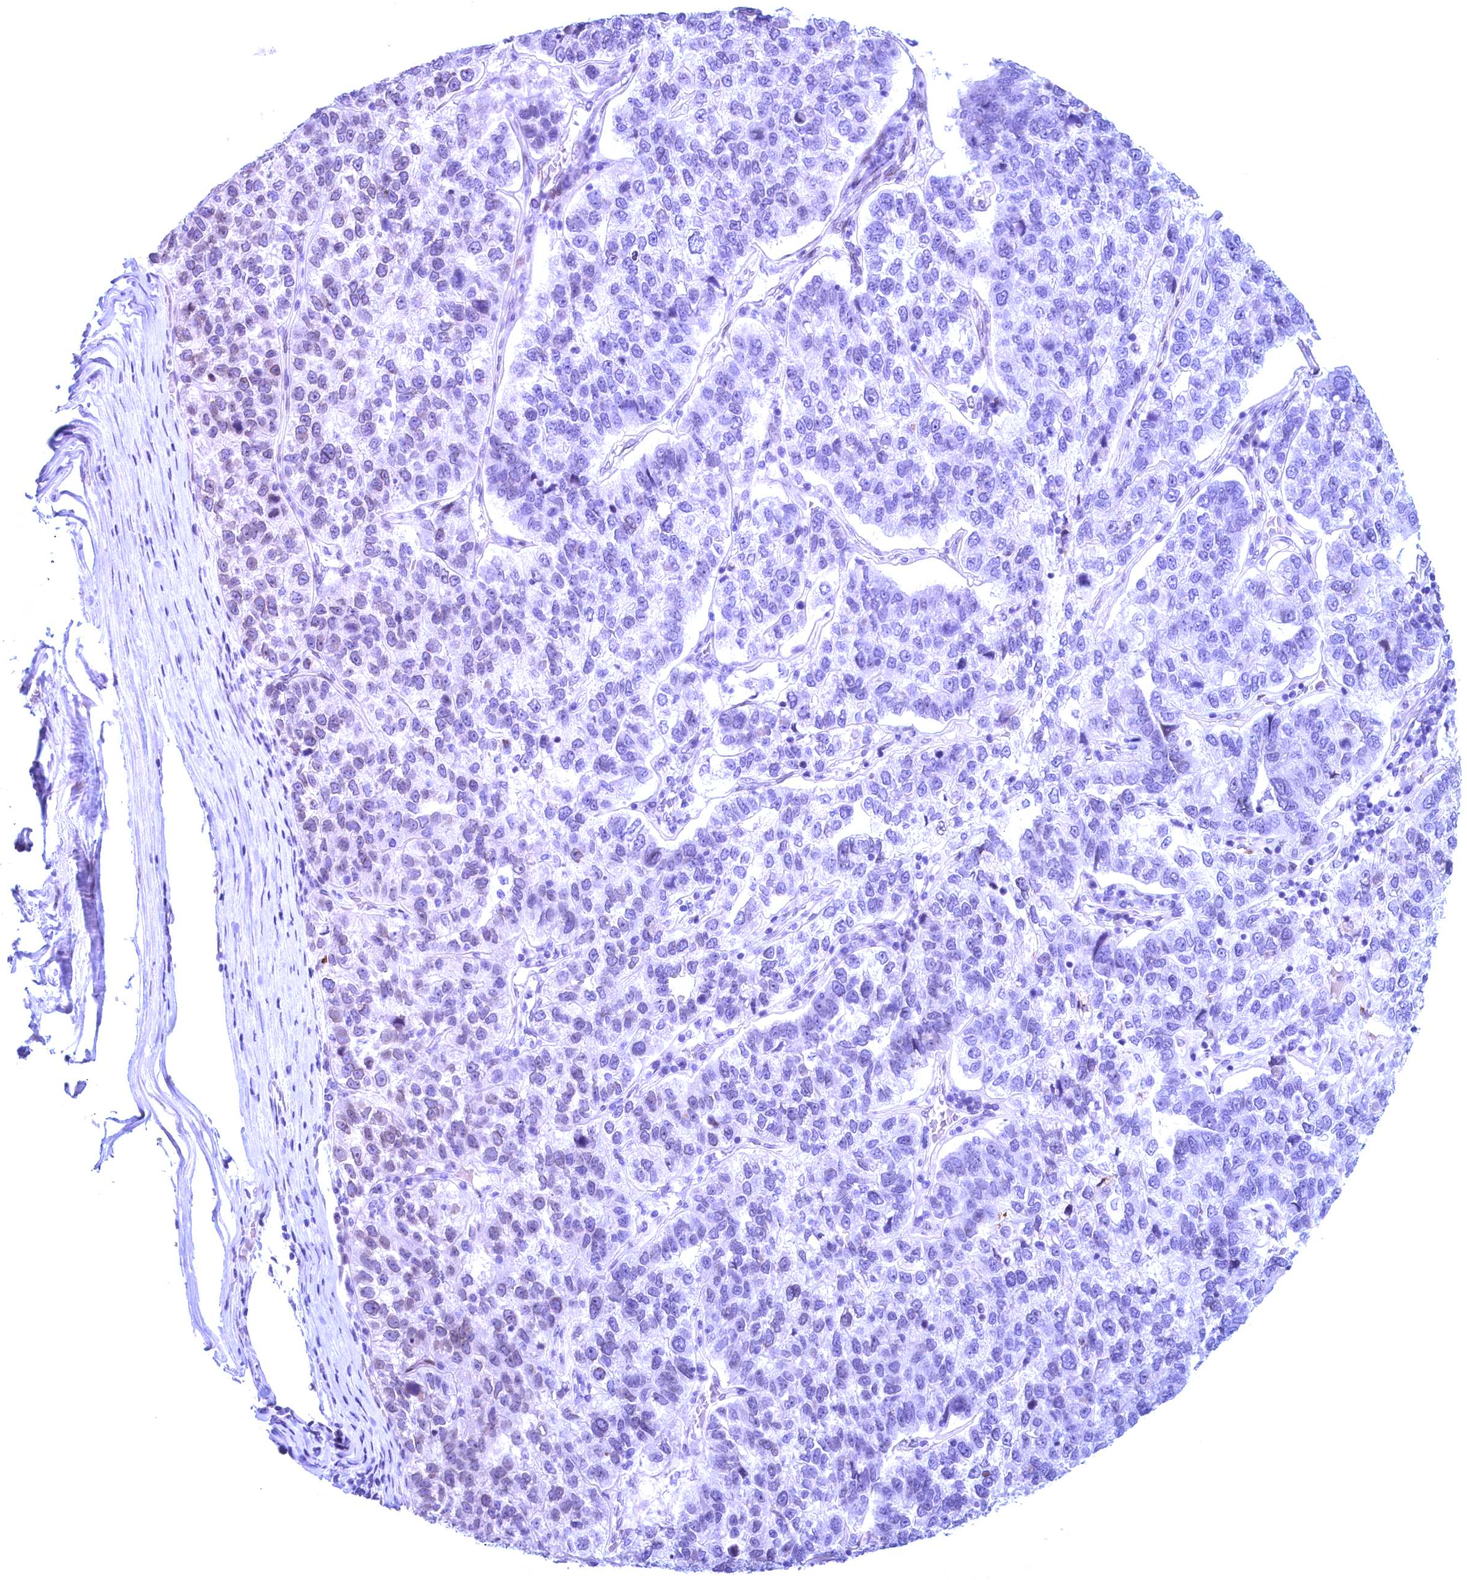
{"staining": {"intensity": "negative", "quantity": "none", "location": "none"}, "tissue": "pancreatic cancer", "cell_type": "Tumor cells", "image_type": "cancer", "snomed": [{"axis": "morphology", "description": "Adenocarcinoma, NOS"}, {"axis": "topography", "description": "Pancreas"}], "caption": "DAB immunohistochemical staining of human pancreatic cancer (adenocarcinoma) exhibits no significant positivity in tumor cells.", "gene": "GPSM1", "patient": {"sex": "female", "age": 61}}